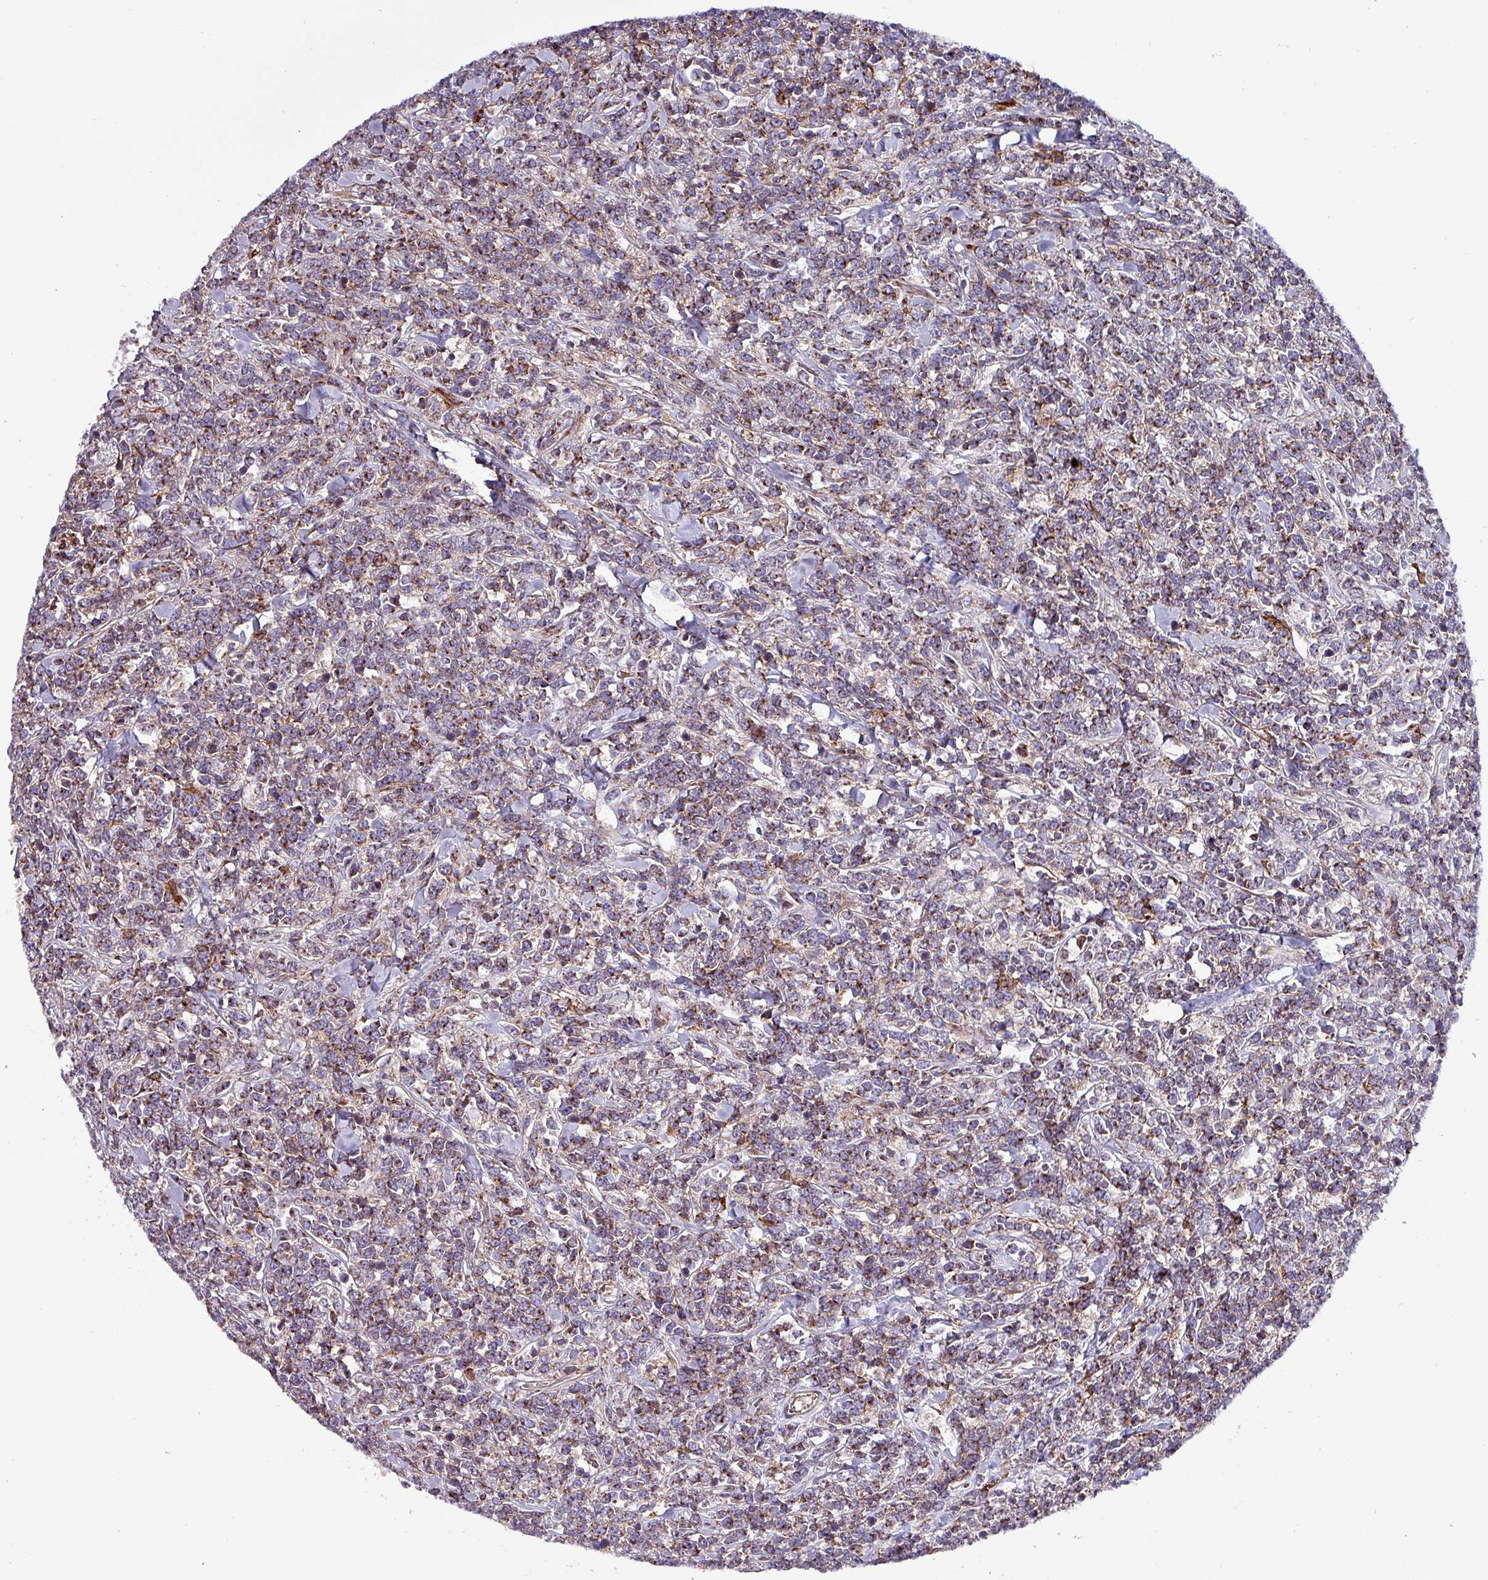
{"staining": {"intensity": "moderate", "quantity": ">75%", "location": "cytoplasmic/membranous"}, "tissue": "lymphoma", "cell_type": "Tumor cells", "image_type": "cancer", "snomed": [{"axis": "morphology", "description": "Malignant lymphoma, non-Hodgkin's type, High grade"}, {"axis": "topography", "description": "Small intestine"}, {"axis": "topography", "description": "Colon"}], "caption": "Moderate cytoplasmic/membranous positivity for a protein is present in about >75% of tumor cells of lymphoma using immunohistochemistry.", "gene": "VAMP4", "patient": {"sex": "male", "age": 8}}